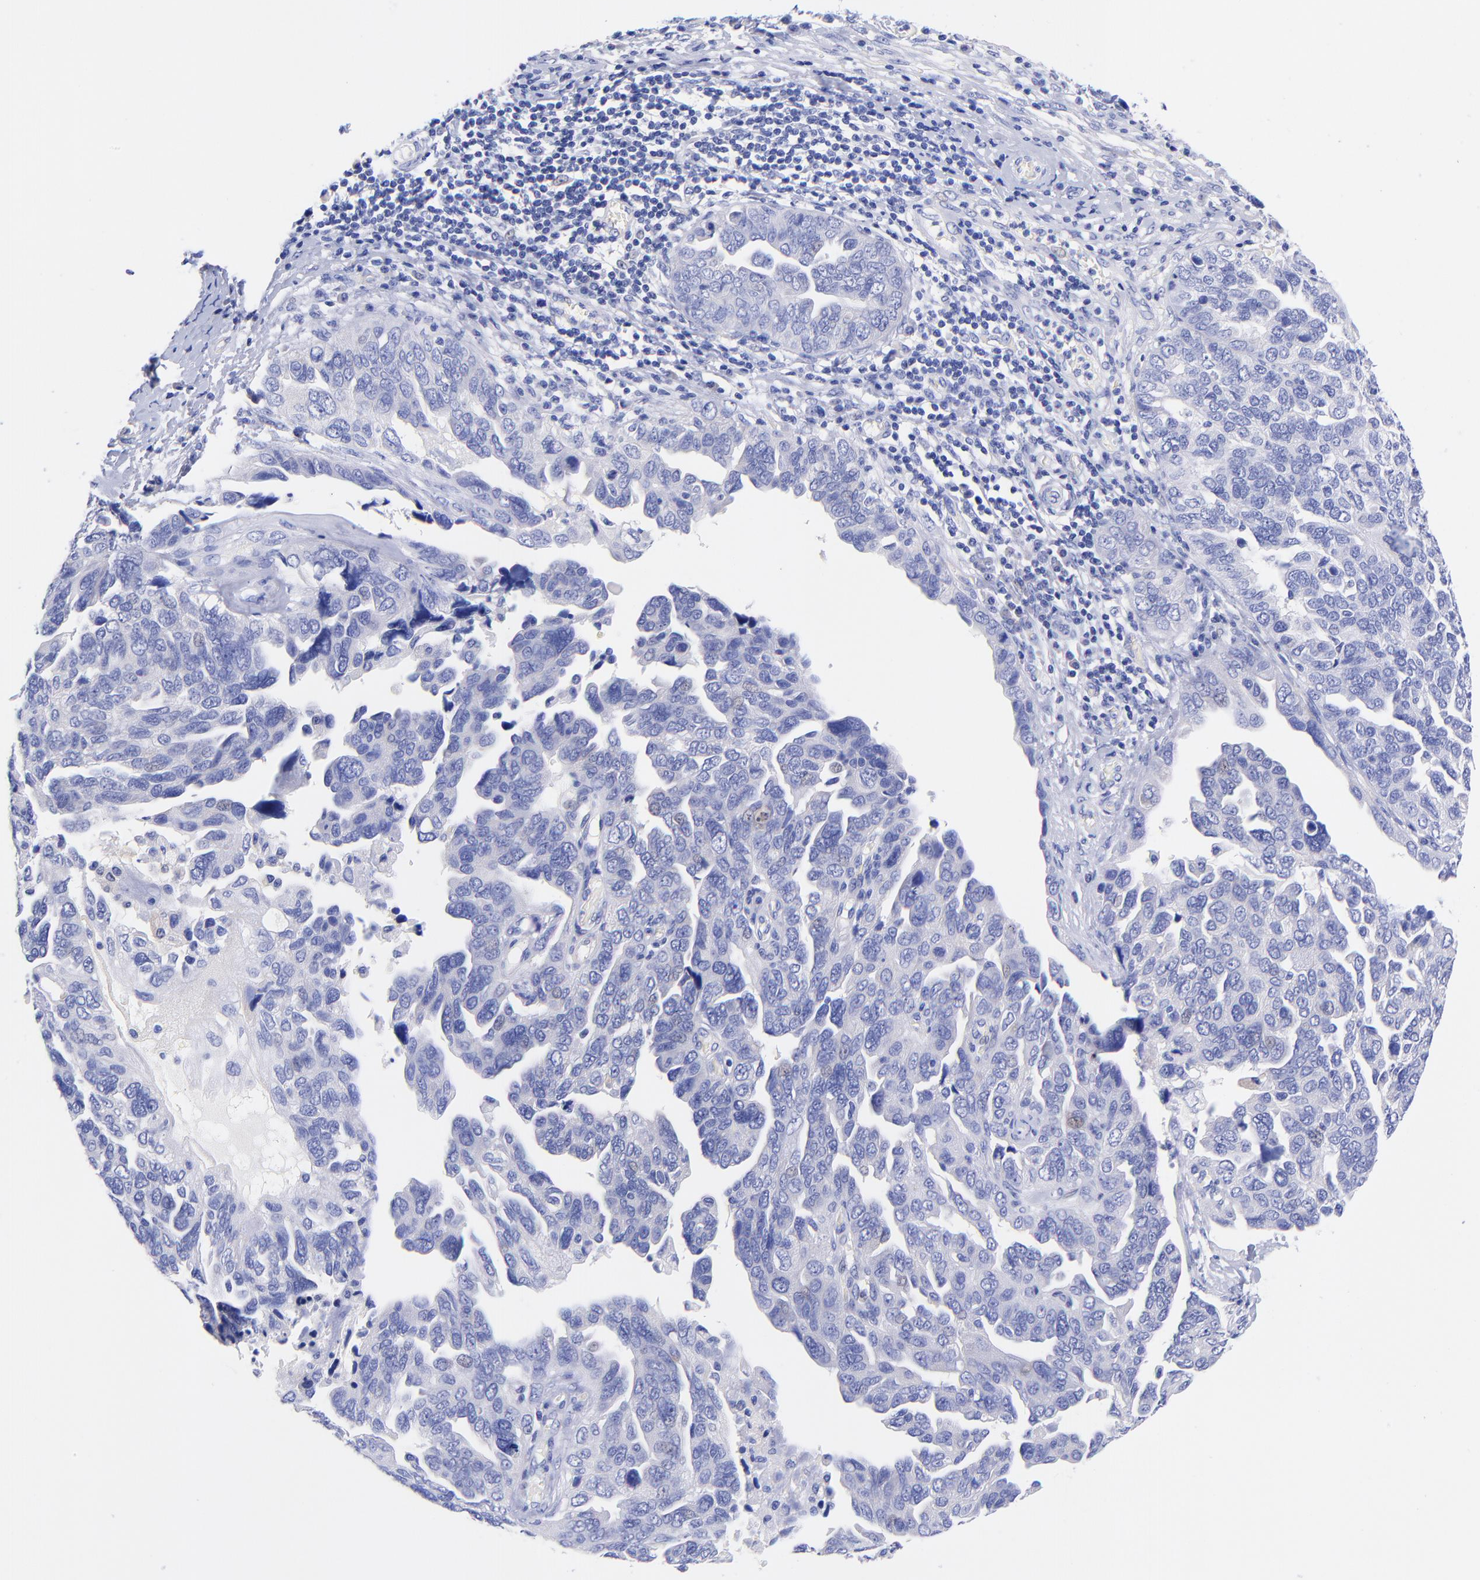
{"staining": {"intensity": "negative", "quantity": "none", "location": "none"}, "tissue": "ovarian cancer", "cell_type": "Tumor cells", "image_type": "cancer", "snomed": [{"axis": "morphology", "description": "Cystadenocarcinoma, serous, NOS"}, {"axis": "topography", "description": "Ovary"}], "caption": "The immunohistochemistry (IHC) photomicrograph has no significant staining in tumor cells of ovarian serous cystadenocarcinoma tissue.", "gene": "GPHN", "patient": {"sex": "female", "age": 64}}